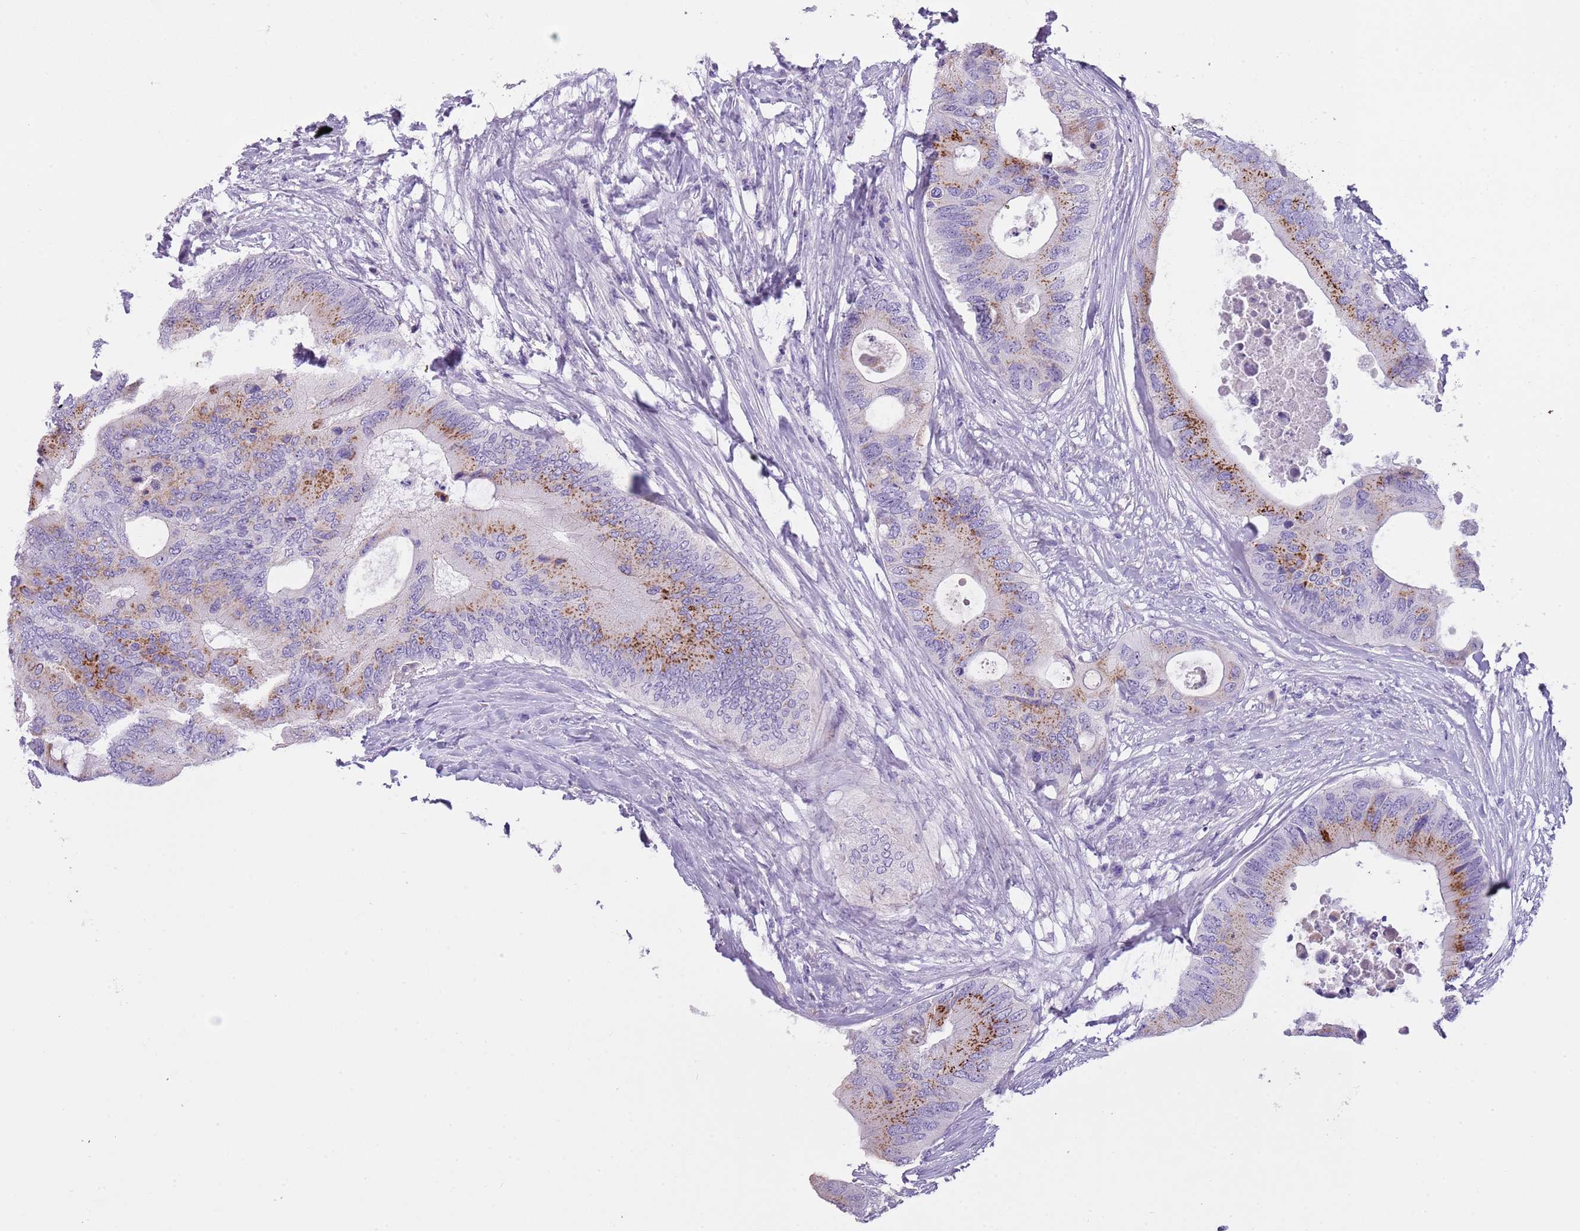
{"staining": {"intensity": "strong", "quantity": "<25%", "location": "cytoplasmic/membranous"}, "tissue": "colorectal cancer", "cell_type": "Tumor cells", "image_type": "cancer", "snomed": [{"axis": "morphology", "description": "Adenocarcinoma, NOS"}, {"axis": "topography", "description": "Colon"}], "caption": "Immunohistochemical staining of colorectal cancer (adenocarcinoma) displays medium levels of strong cytoplasmic/membranous protein staining in approximately <25% of tumor cells.", "gene": "NBPF6", "patient": {"sex": "male", "age": 71}}